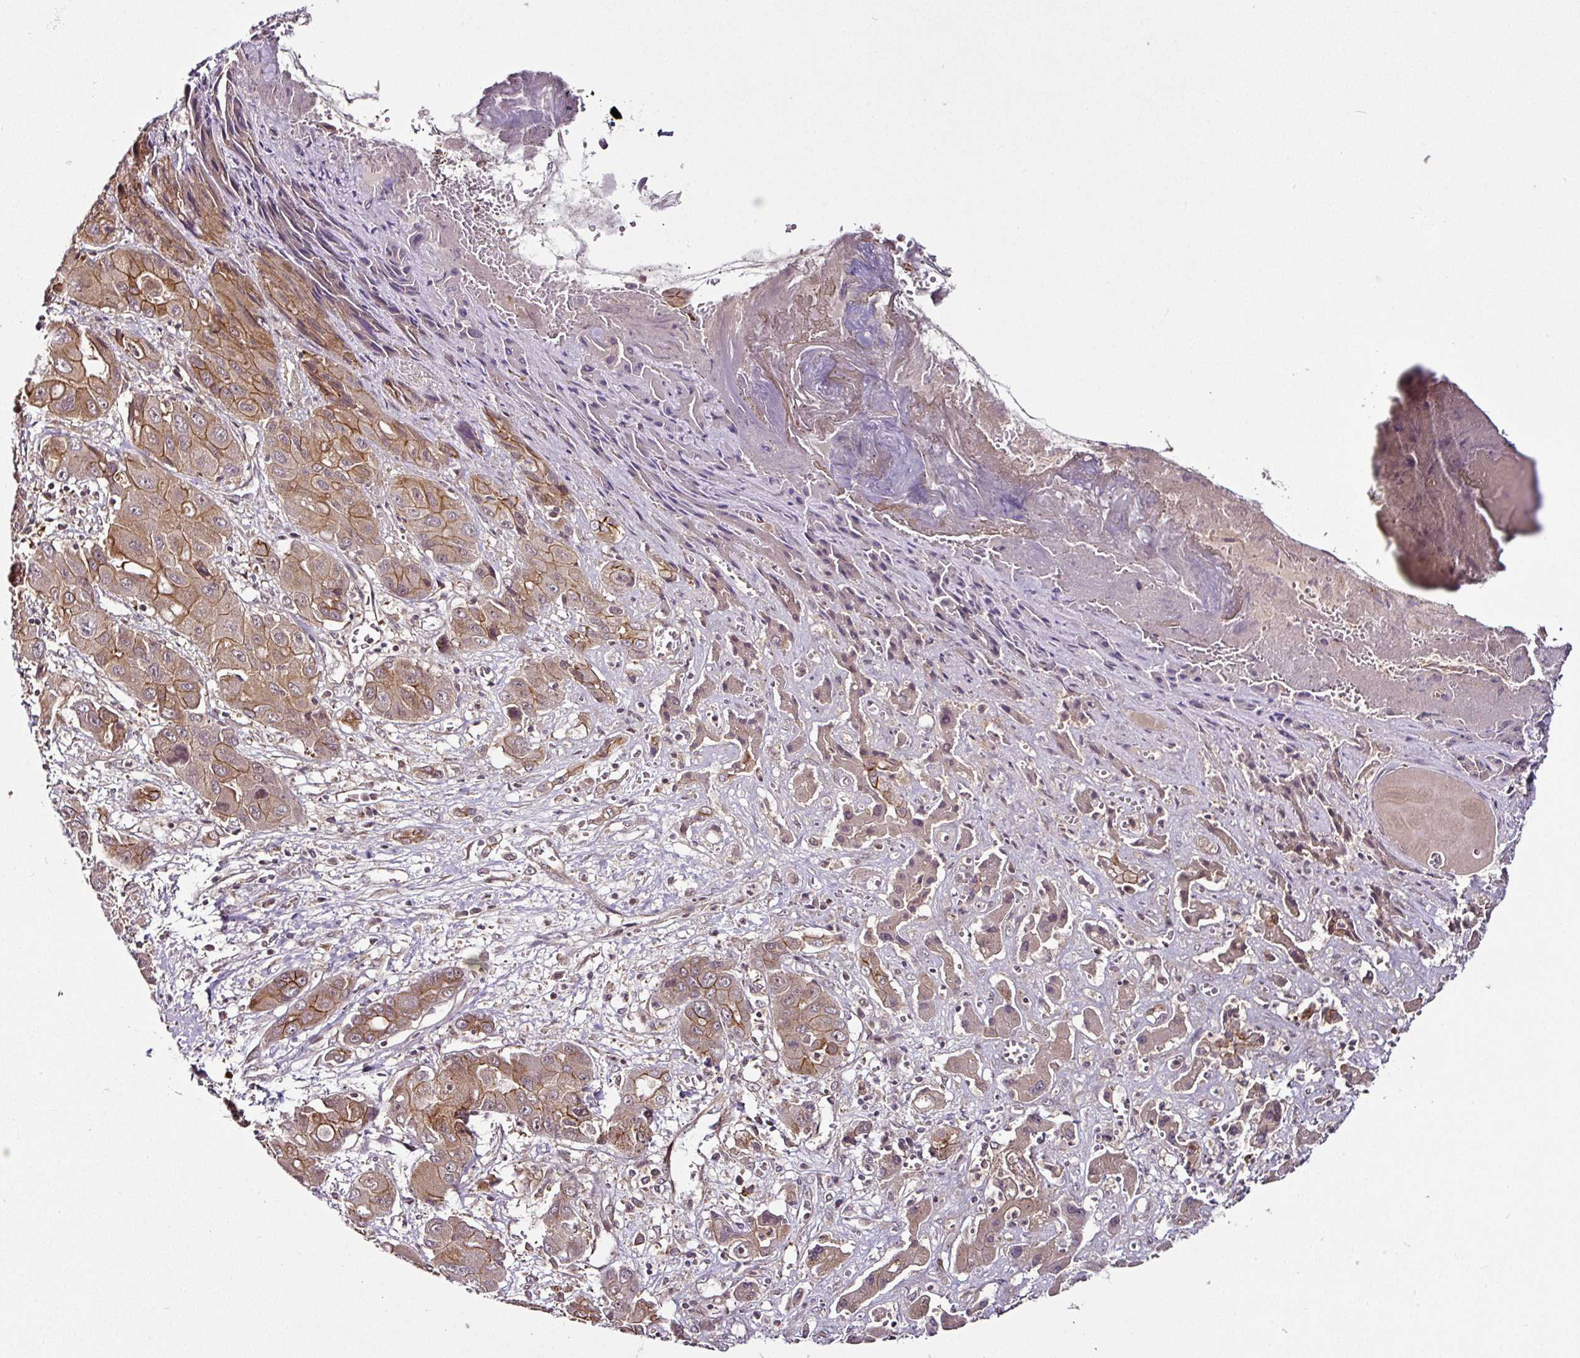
{"staining": {"intensity": "moderate", "quantity": ">75%", "location": "cytoplasmic/membranous"}, "tissue": "liver cancer", "cell_type": "Tumor cells", "image_type": "cancer", "snomed": [{"axis": "morphology", "description": "Cholangiocarcinoma"}, {"axis": "topography", "description": "Liver"}], "caption": "Protein expression analysis of cholangiocarcinoma (liver) shows moderate cytoplasmic/membranous positivity in approximately >75% of tumor cells.", "gene": "DCAF13", "patient": {"sex": "male", "age": 67}}